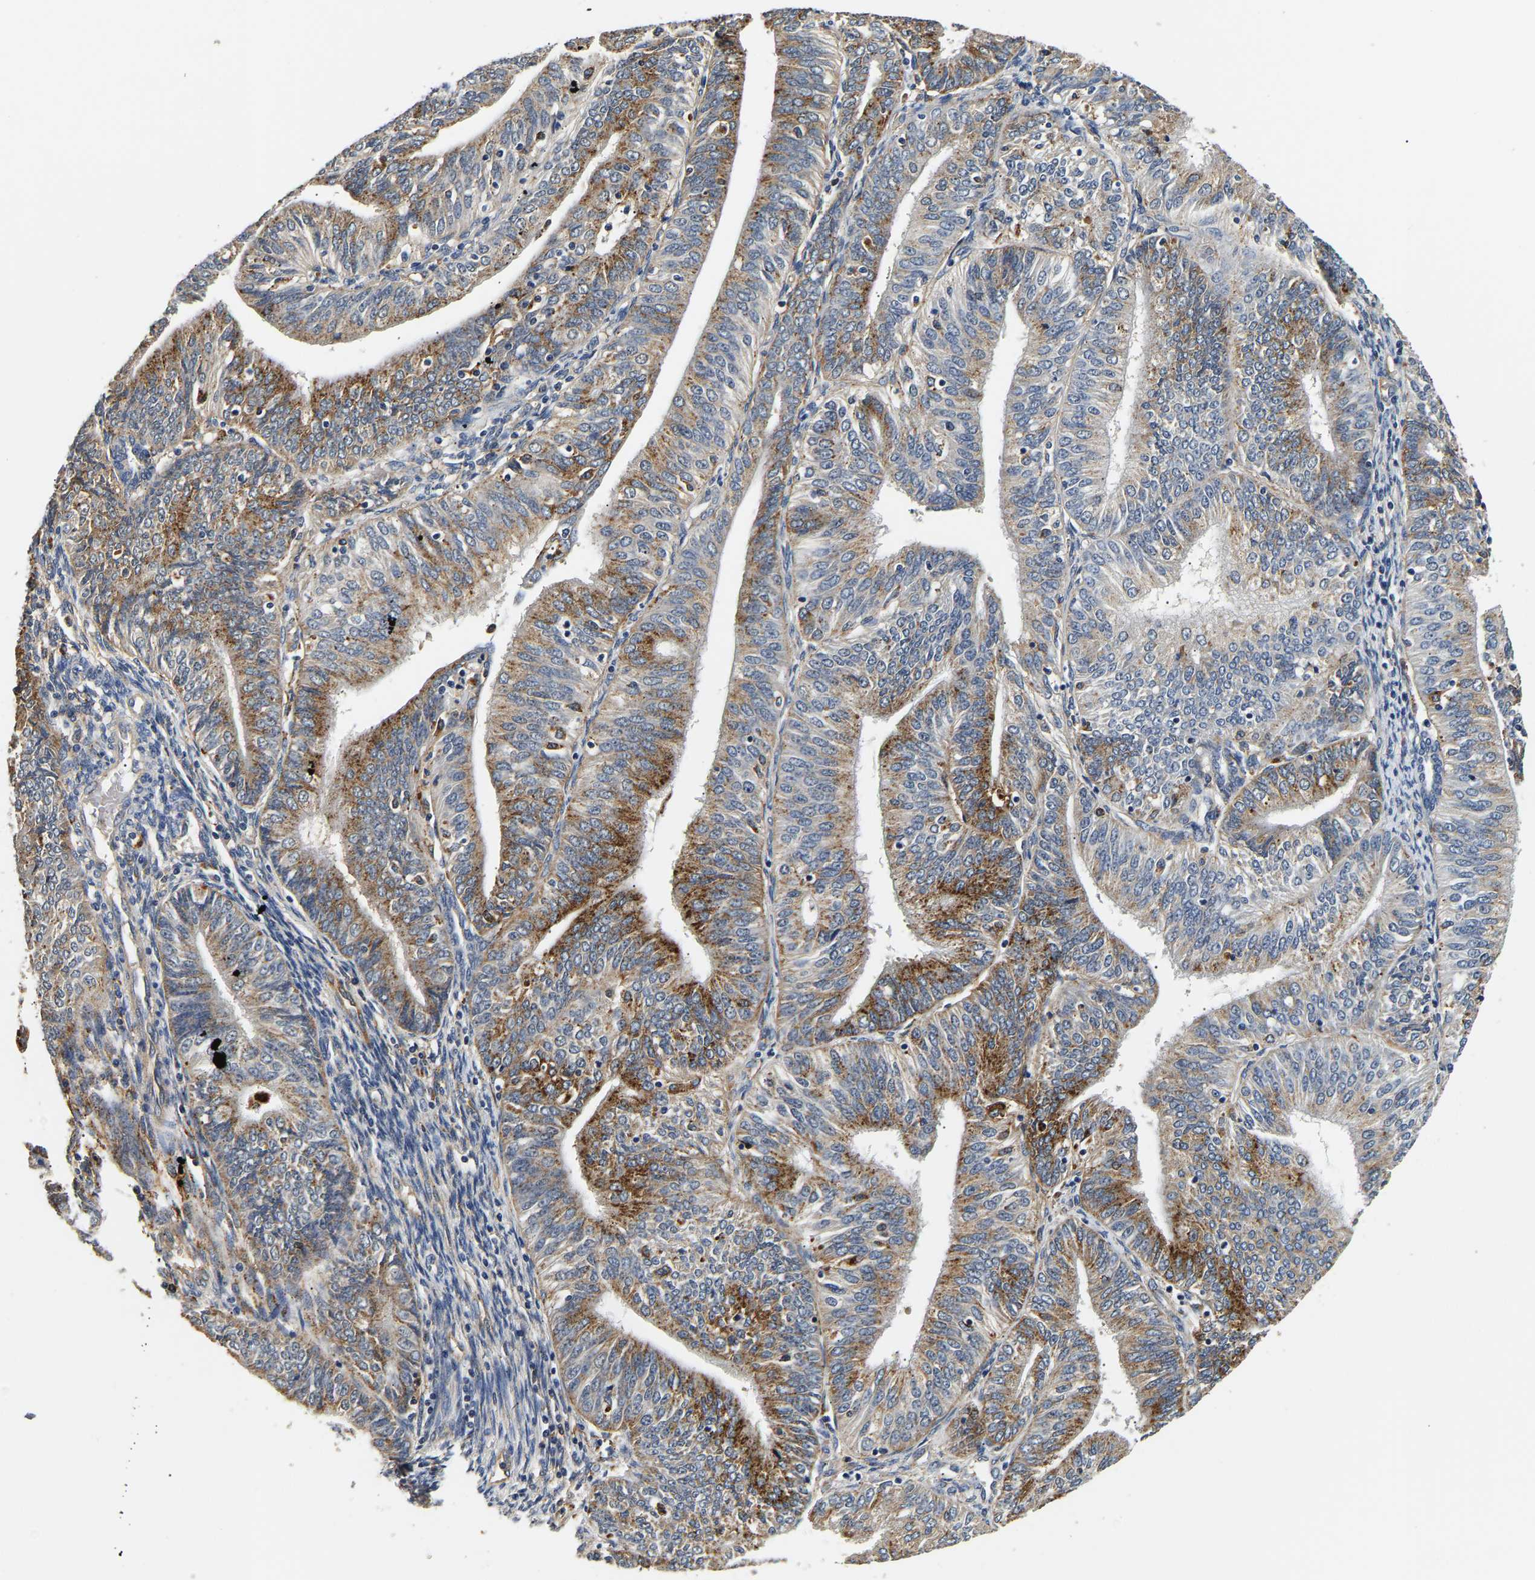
{"staining": {"intensity": "moderate", "quantity": ">75%", "location": "cytoplasmic/membranous"}, "tissue": "endometrial cancer", "cell_type": "Tumor cells", "image_type": "cancer", "snomed": [{"axis": "morphology", "description": "Adenocarcinoma, NOS"}, {"axis": "topography", "description": "Endometrium"}], "caption": "Protein staining of endometrial adenocarcinoma tissue reveals moderate cytoplasmic/membranous positivity in about >75% of tumor cells.", "gene": "SMU1", "patient": {"sex": "female", "age": 58}}